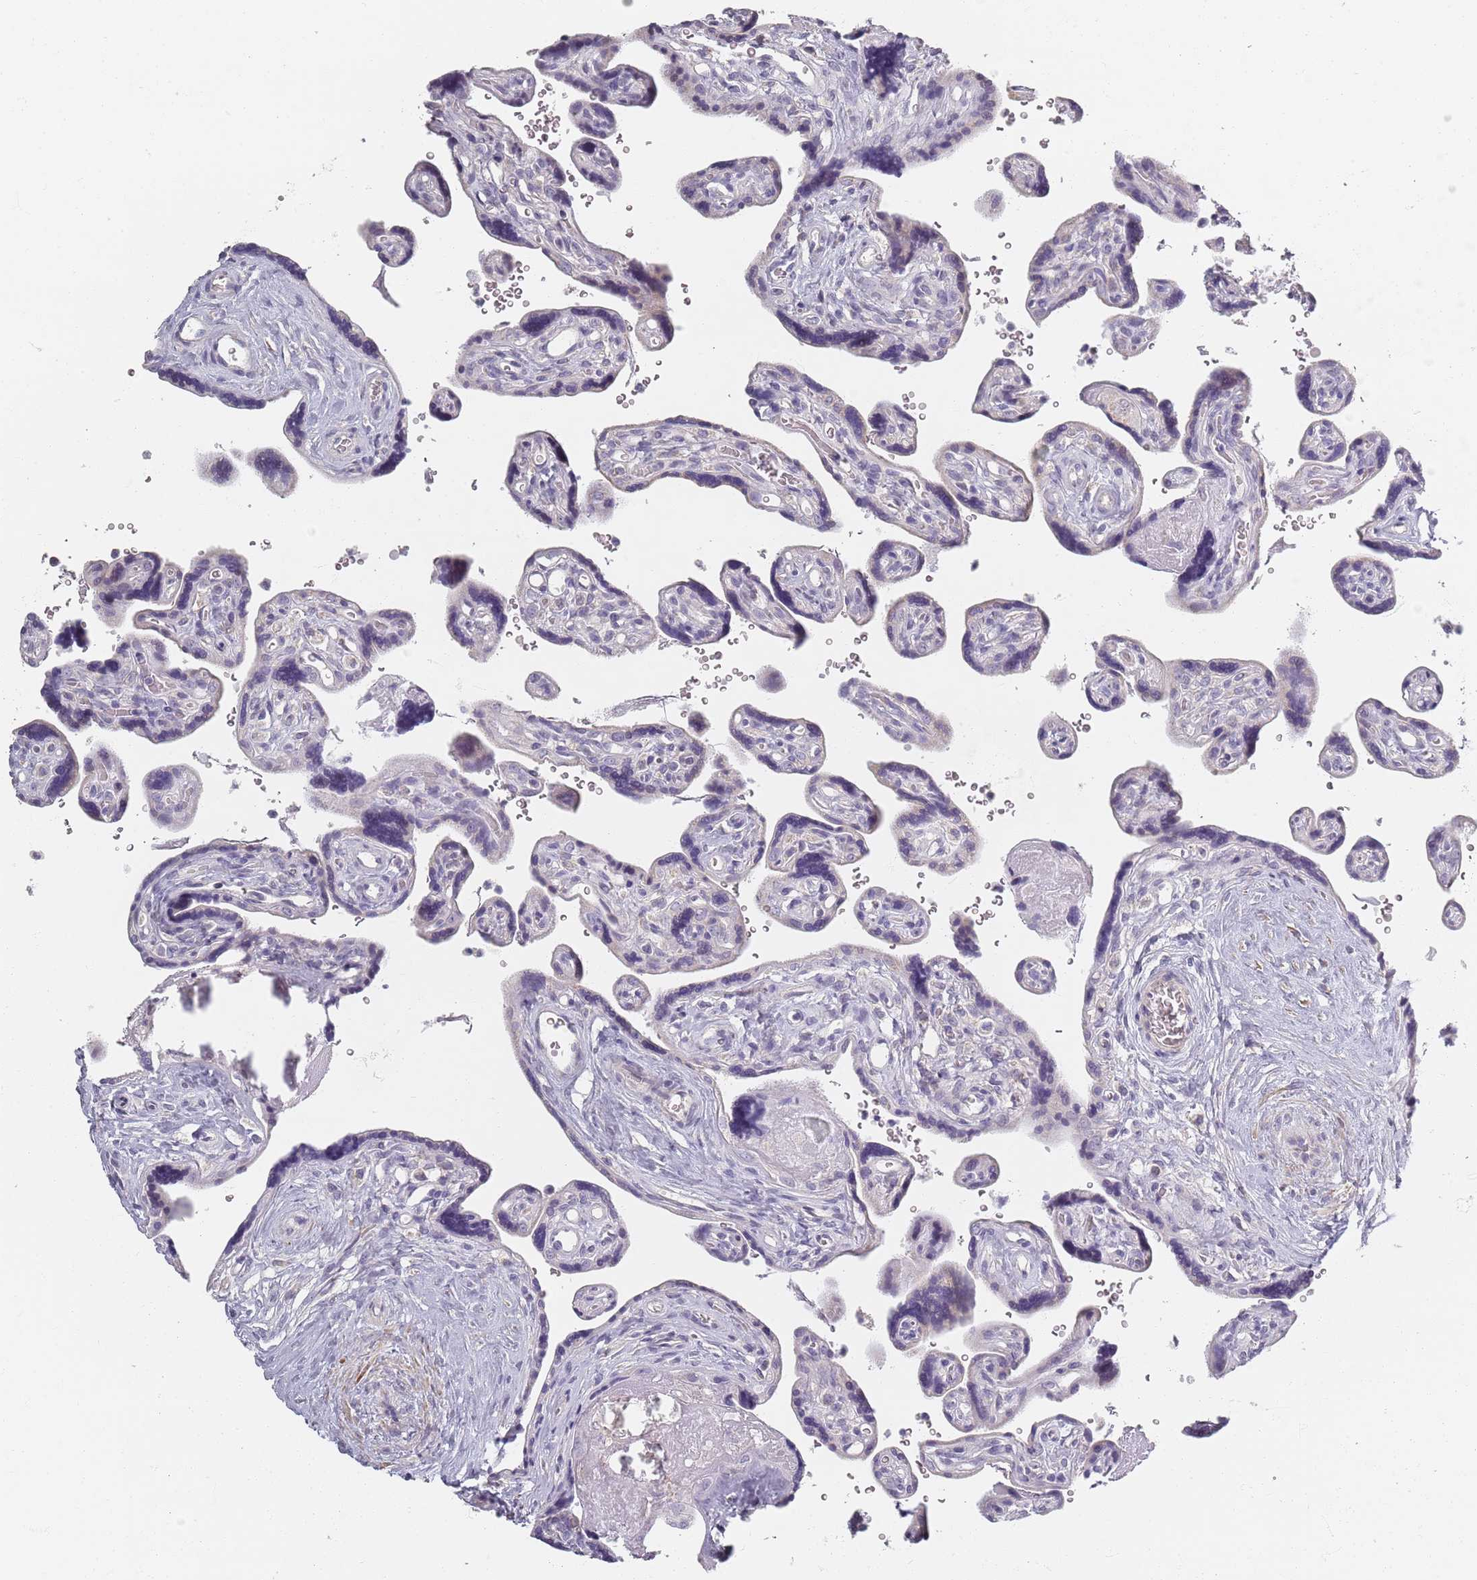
{"staining": {"intensity": "negative", "quantity": "none", "location": "none"}, "tissue": "placenta", "cell_type": "Trophoblastic cells", "image_type": "normal", "snomed": [{"axis": "morphology", "description": "Normal tissue, NOS"}, {"axis": "topography", "description": "Placenta"}], "caption": "Trophoblastic cells are negative for protein expression in unremarkable human placenta. (Brightfield microscopy of DAB (3,3'-diaminobenzidine) immunohistochemistry at high magnification).", "gene": "SYNGR3", "patient": {"sex": "female", "age": 39}}